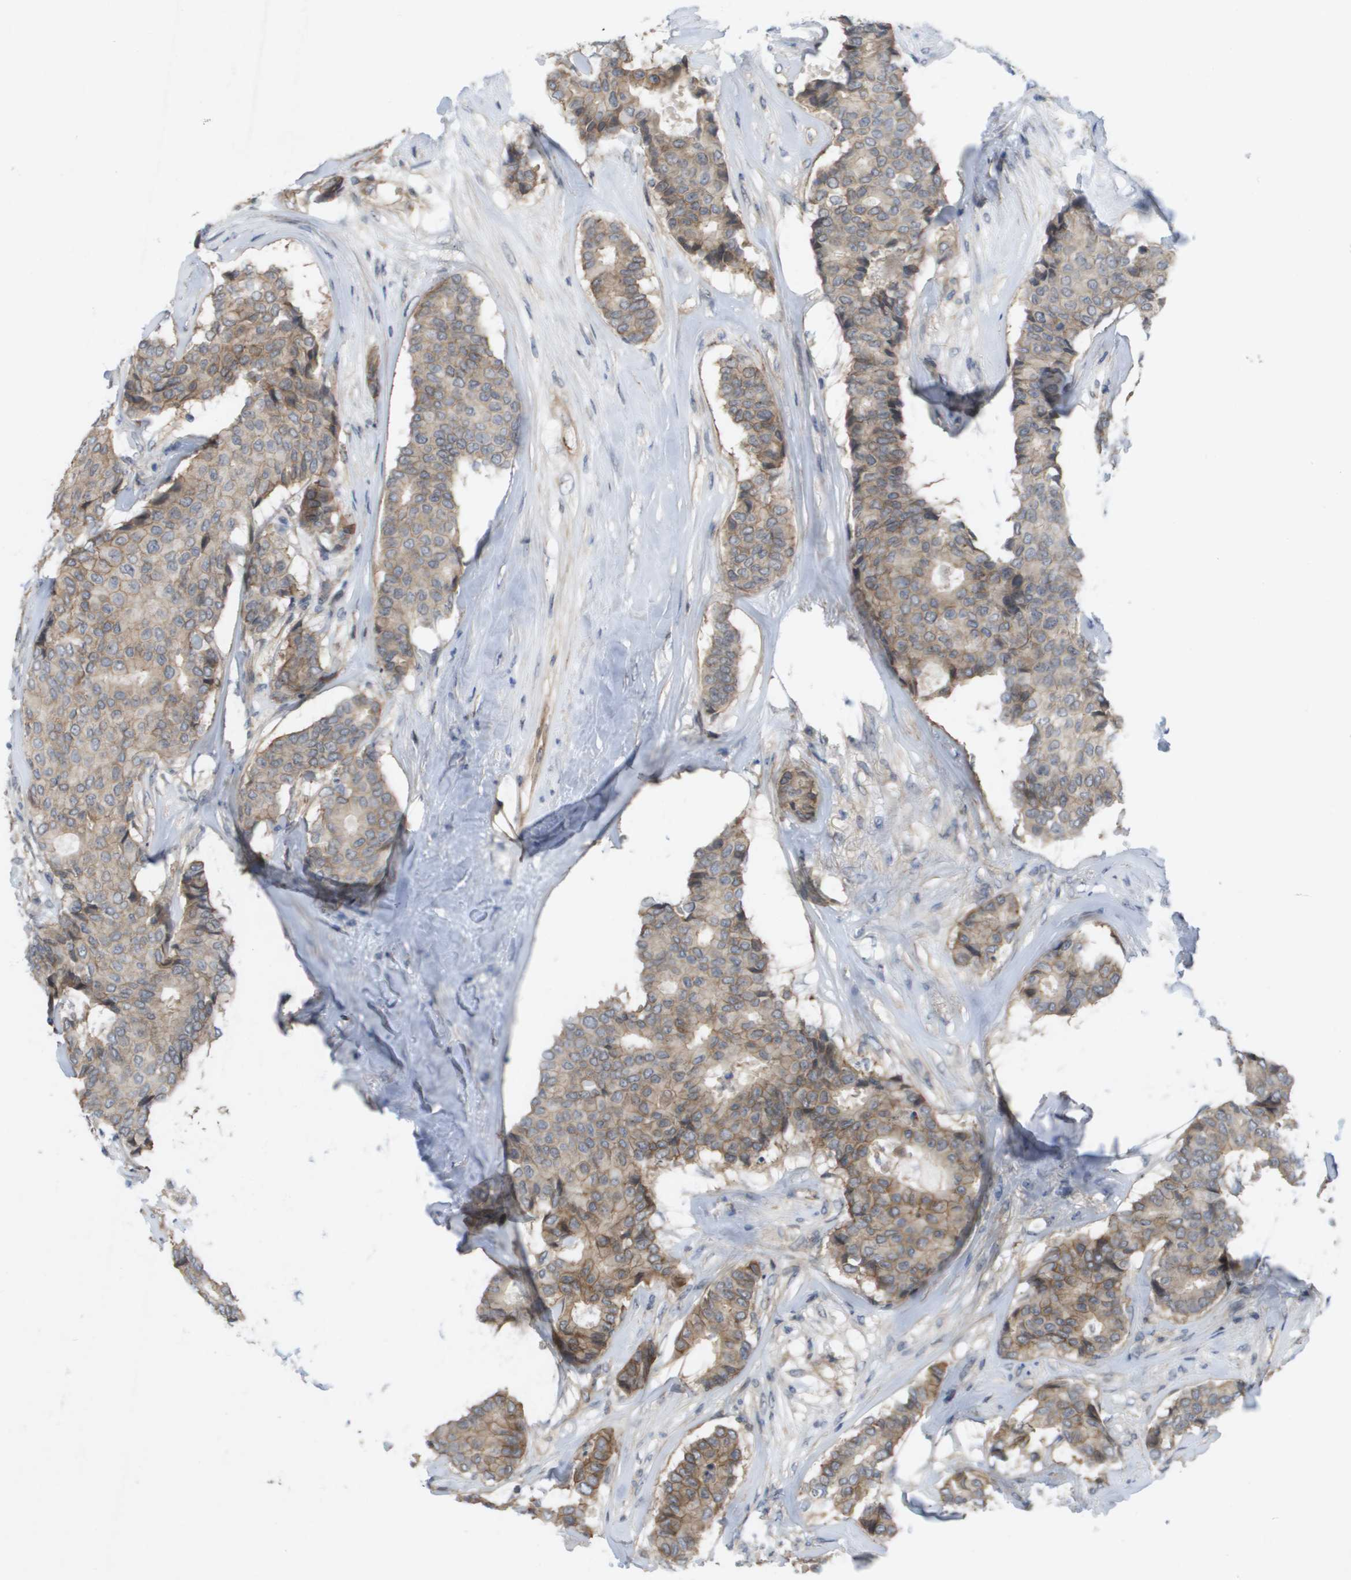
{"staining": {"intensity": "weak", "quantity": ">75%", "location": "cytoplasmic/membranous"}, "tissue": "breast cancer", "cell_type": "Tumor cells", "image_type": "cancer", "snomed": [{"axis": "morphology", "description": "Duct carcinoma"}, {"axis": "topography", "description": "Breast"}], "caption": "A photomicrograph showing weak cytoplasmic/membranous positivity in approximately >75% of tumor cells in breast cancer, as visualized by brown immunohistochemical staining.", "gene": "MTARC2", "patient": {"sex": "female", "age": 75}}